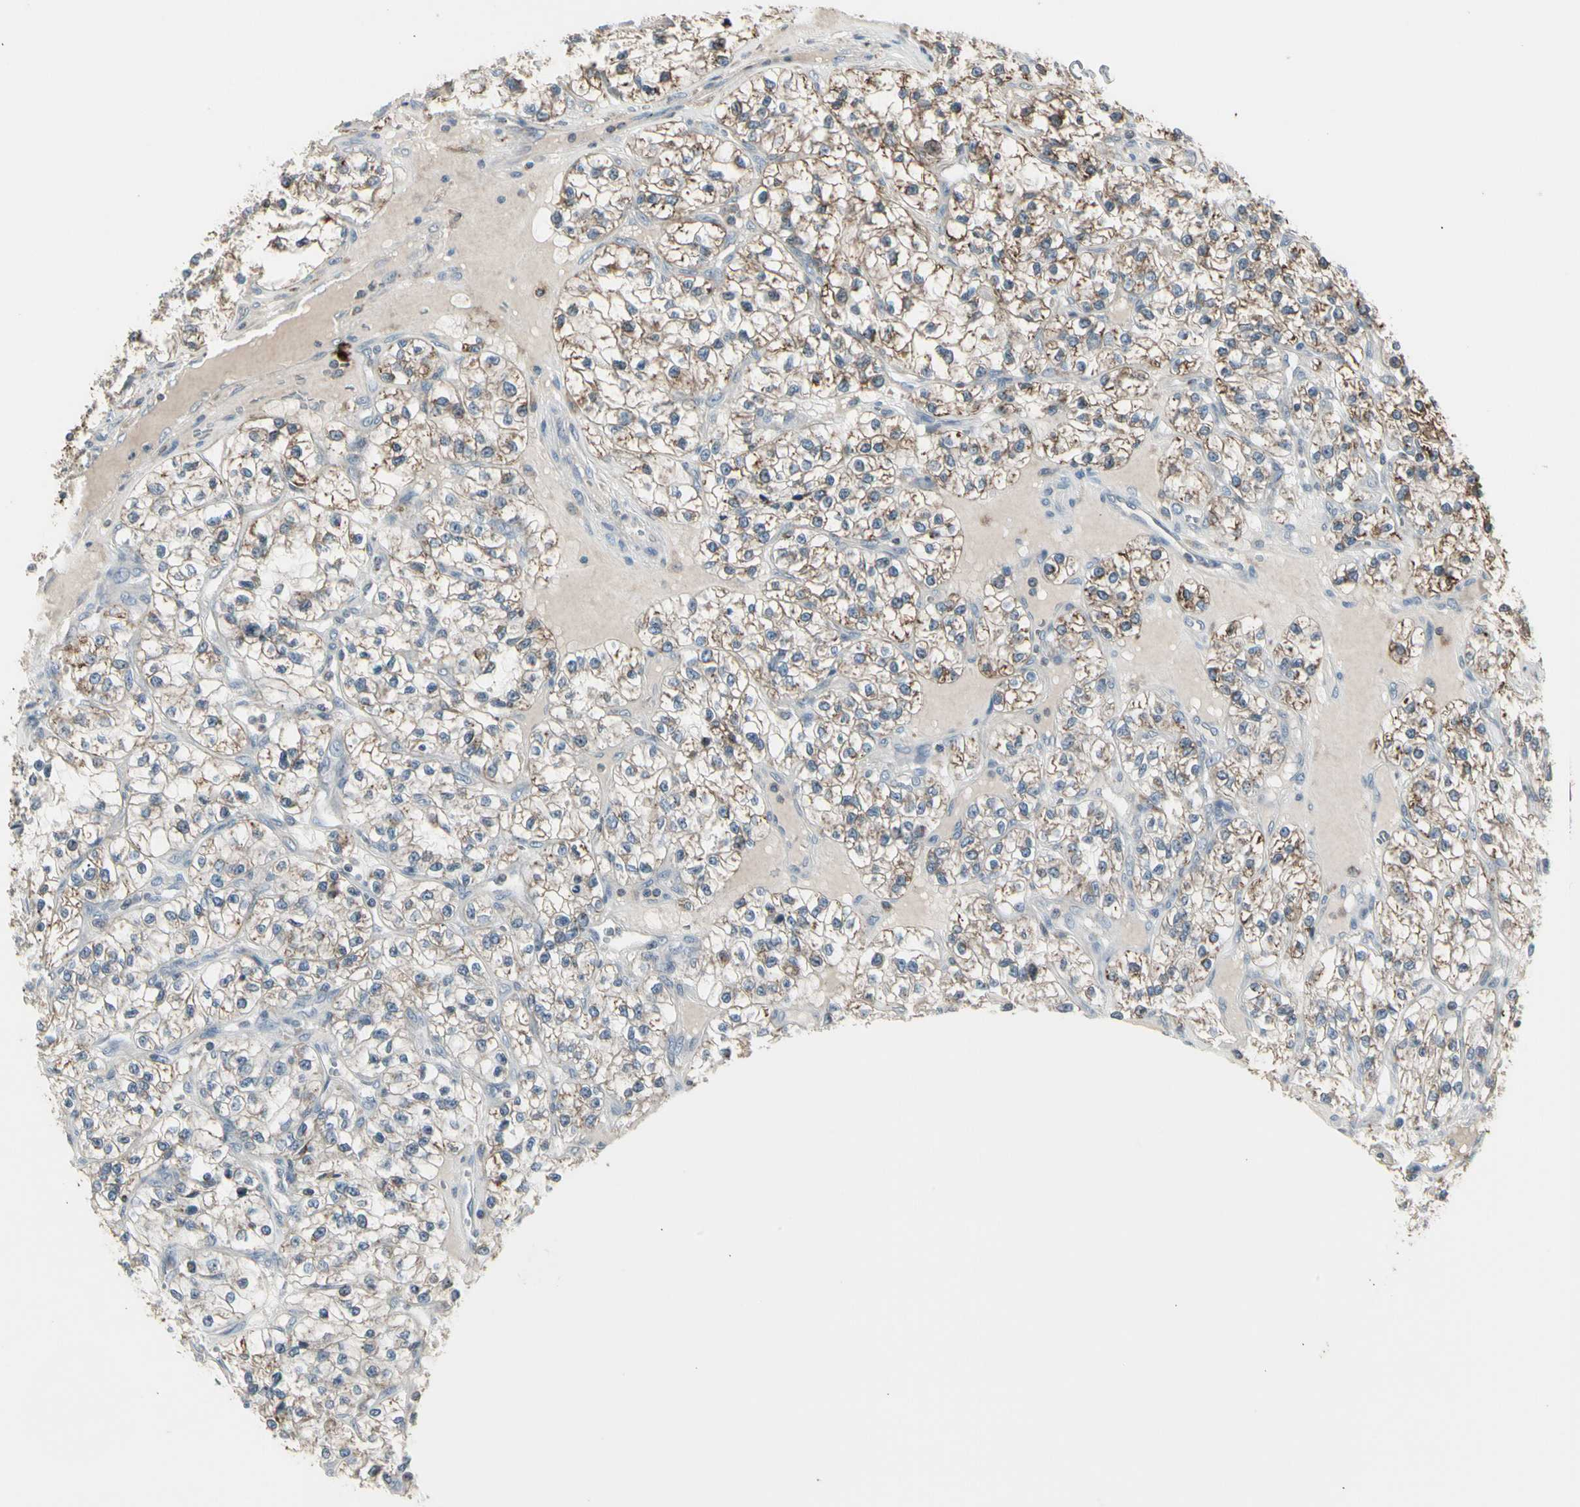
{"staining": {"intensity": "moderate", "quantity": "25%-75%", "location": "cytoplasmic/membranous"}, "tissue": "renal cancer", "cell_type": "Tumor cells", "image_type": "cancer", "snomed": [{"axis": "morphology", "description": "Adenocarcinoma, NOS"}, {"axis": "topography", "description": "Kidney"}], "caption": "Tumor cells exhibit medium levels of moderate cytoplasmic/membranous expression in about 25%-75% of cells in human renal cancer. The staining was performed using DAB (3,3'-diaminobenzidine) to visualize the protein expression in brown, while the nuclei were stained in blue with hematoxylin (Magnification: 20x).", "gene": "TMEM176A", "patient": {"sex": "female", "age": 57}}